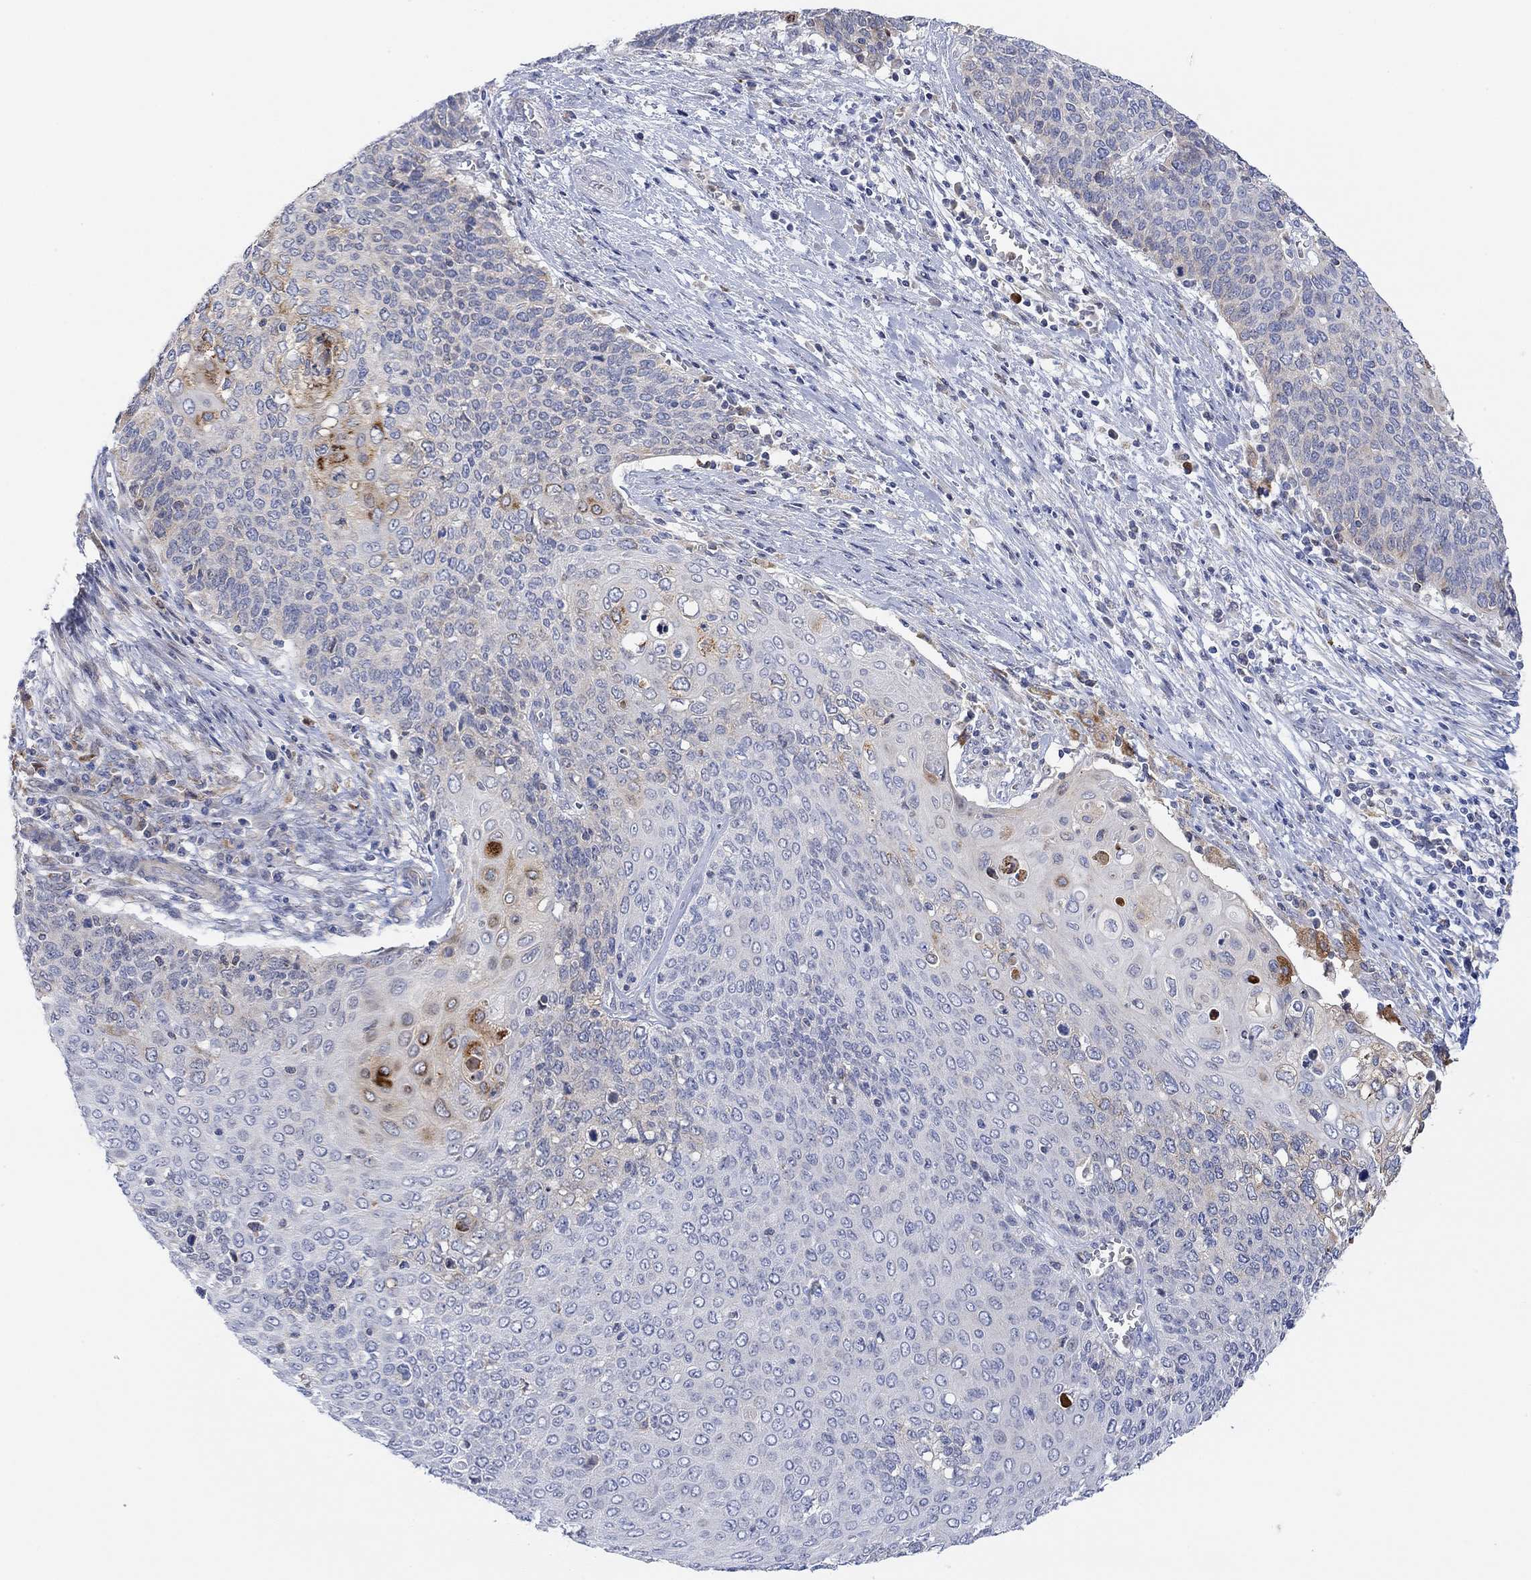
{"staining": {"intensity": "moderate", "quantity": "<25%", "location": "cytoplasmic/membranous"}, "tissue": "cervical cancer", "cell_type": "Tumor cells", "image_type": "cancer", "snomed": [{"axis": "morphology", "description": "Squamous cell carcinoma, NOS"}, {"axis": "topography", "description": "Cervix"}], "caption": "There is low levels of moderate cytoplasmic/membranous staining in tumor cells of cervical squamous cell carcinoma, as demonstrated by immunohistochemical staining (brown color).", "gene": "ACSL1", "patient": {"sex": "female", "age": 39}}